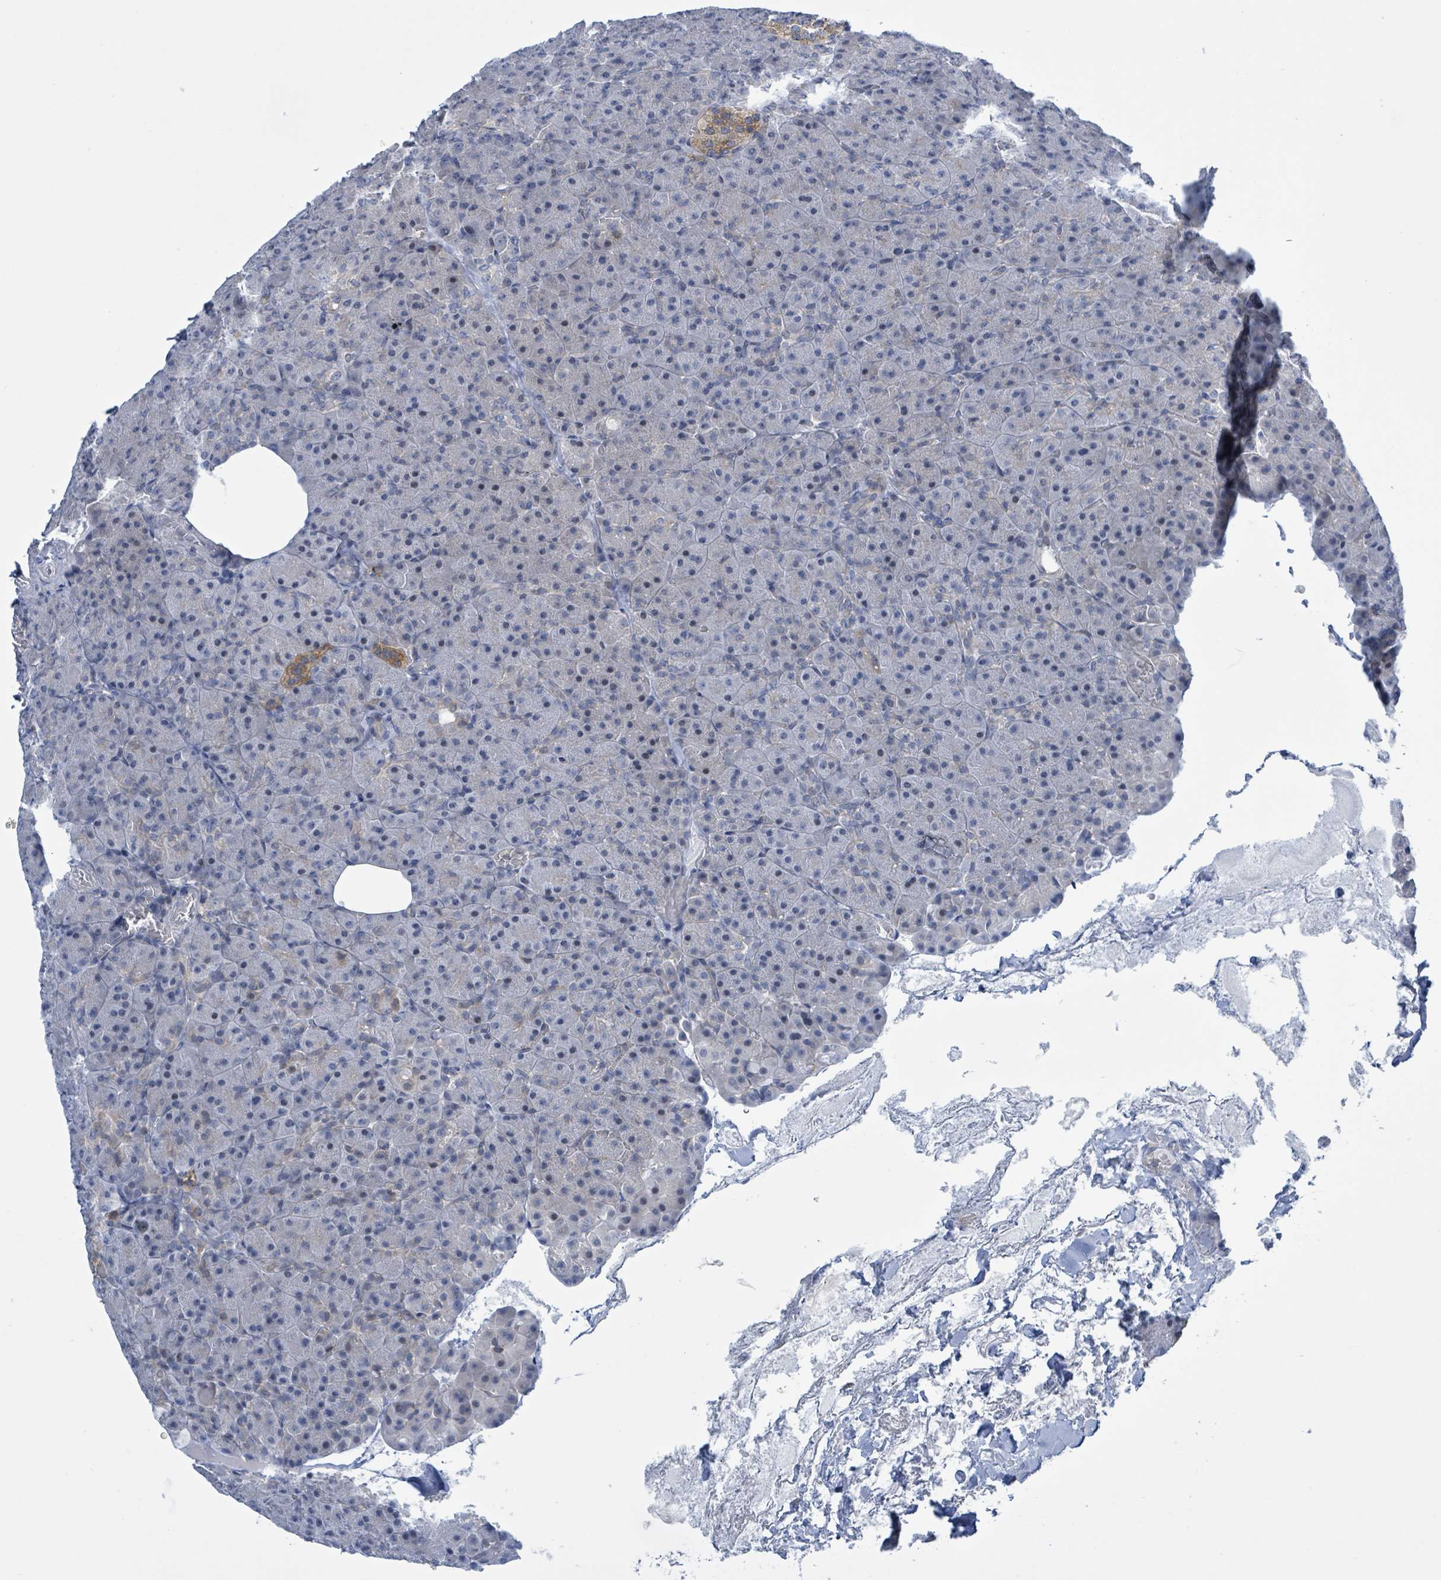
{"staining": {"intensity": "negative", "quantity": "none", "location": "none"}, "tissue": "pancreas", "cell_type": "Exocrine glandular cells", "image_type": "normal", "snomed": [{"axis": "morphology", "description": "Normal tissue, NOS"}, {"axis": "topography", "description": "Pancreas"}], "caption": "The micrograph shows no significant staining in exocrine glandular cells of pancreas.", "gene": "DGKZ", "patient": {"sex": "male", "age": 63}}